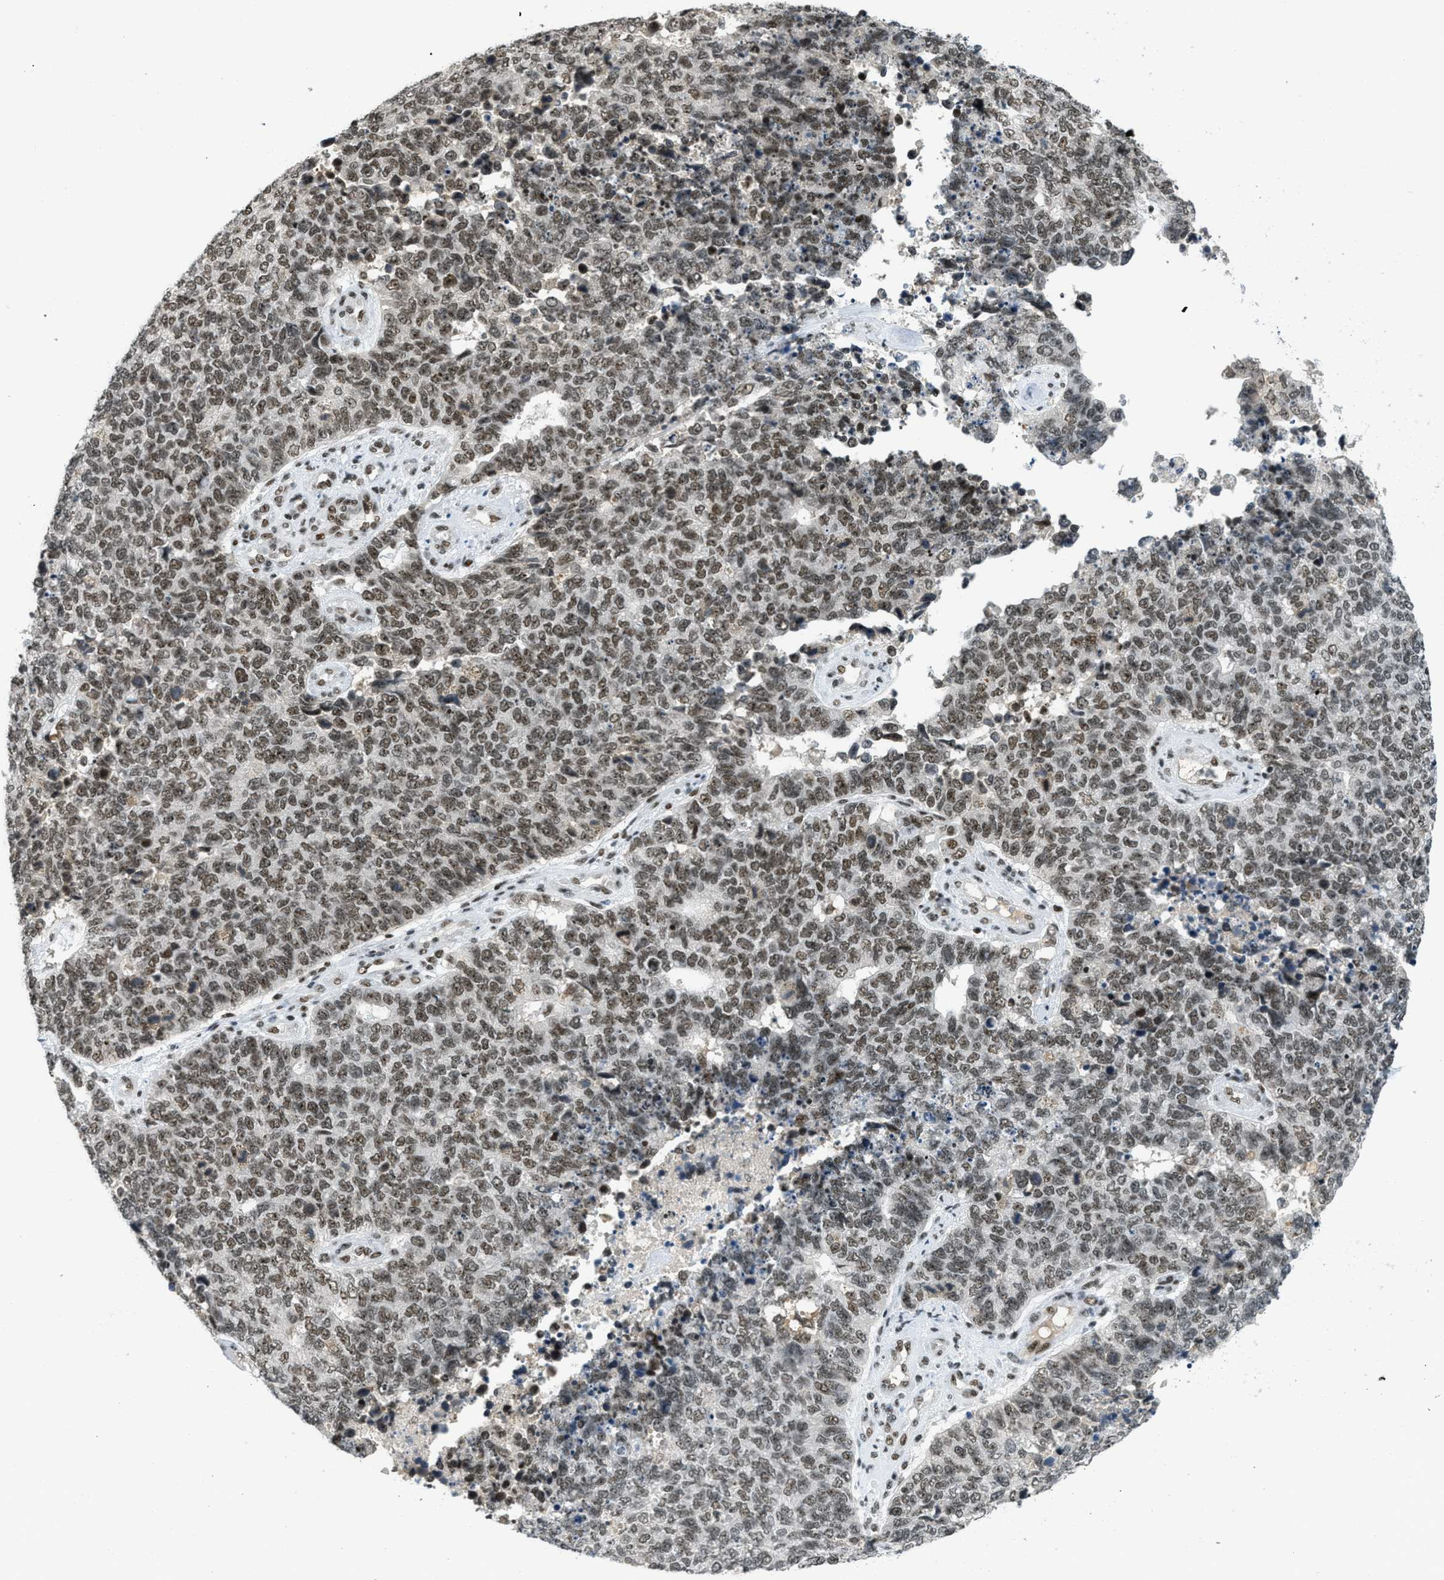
{"staining": {"intensity": "moderate", "quantity": ">75%", "location": "nuclear"}, "tissue": "cervical cancer", "cell_type": "Tumor cells", "image_type": "cancer", "snomed": [{"axis": "morphology", "description": "Squamous cell carcinoma, NOS"}, {"axis": "topography", "description": "Cervix"}], "caption": "Tumor cells reveal medium levels of moderate nuclear positivity in about >75% of cells in human cervical squamous cell carcinoma.", "gene": "URB1", "patient": {"sex": "female", "age": 63}}